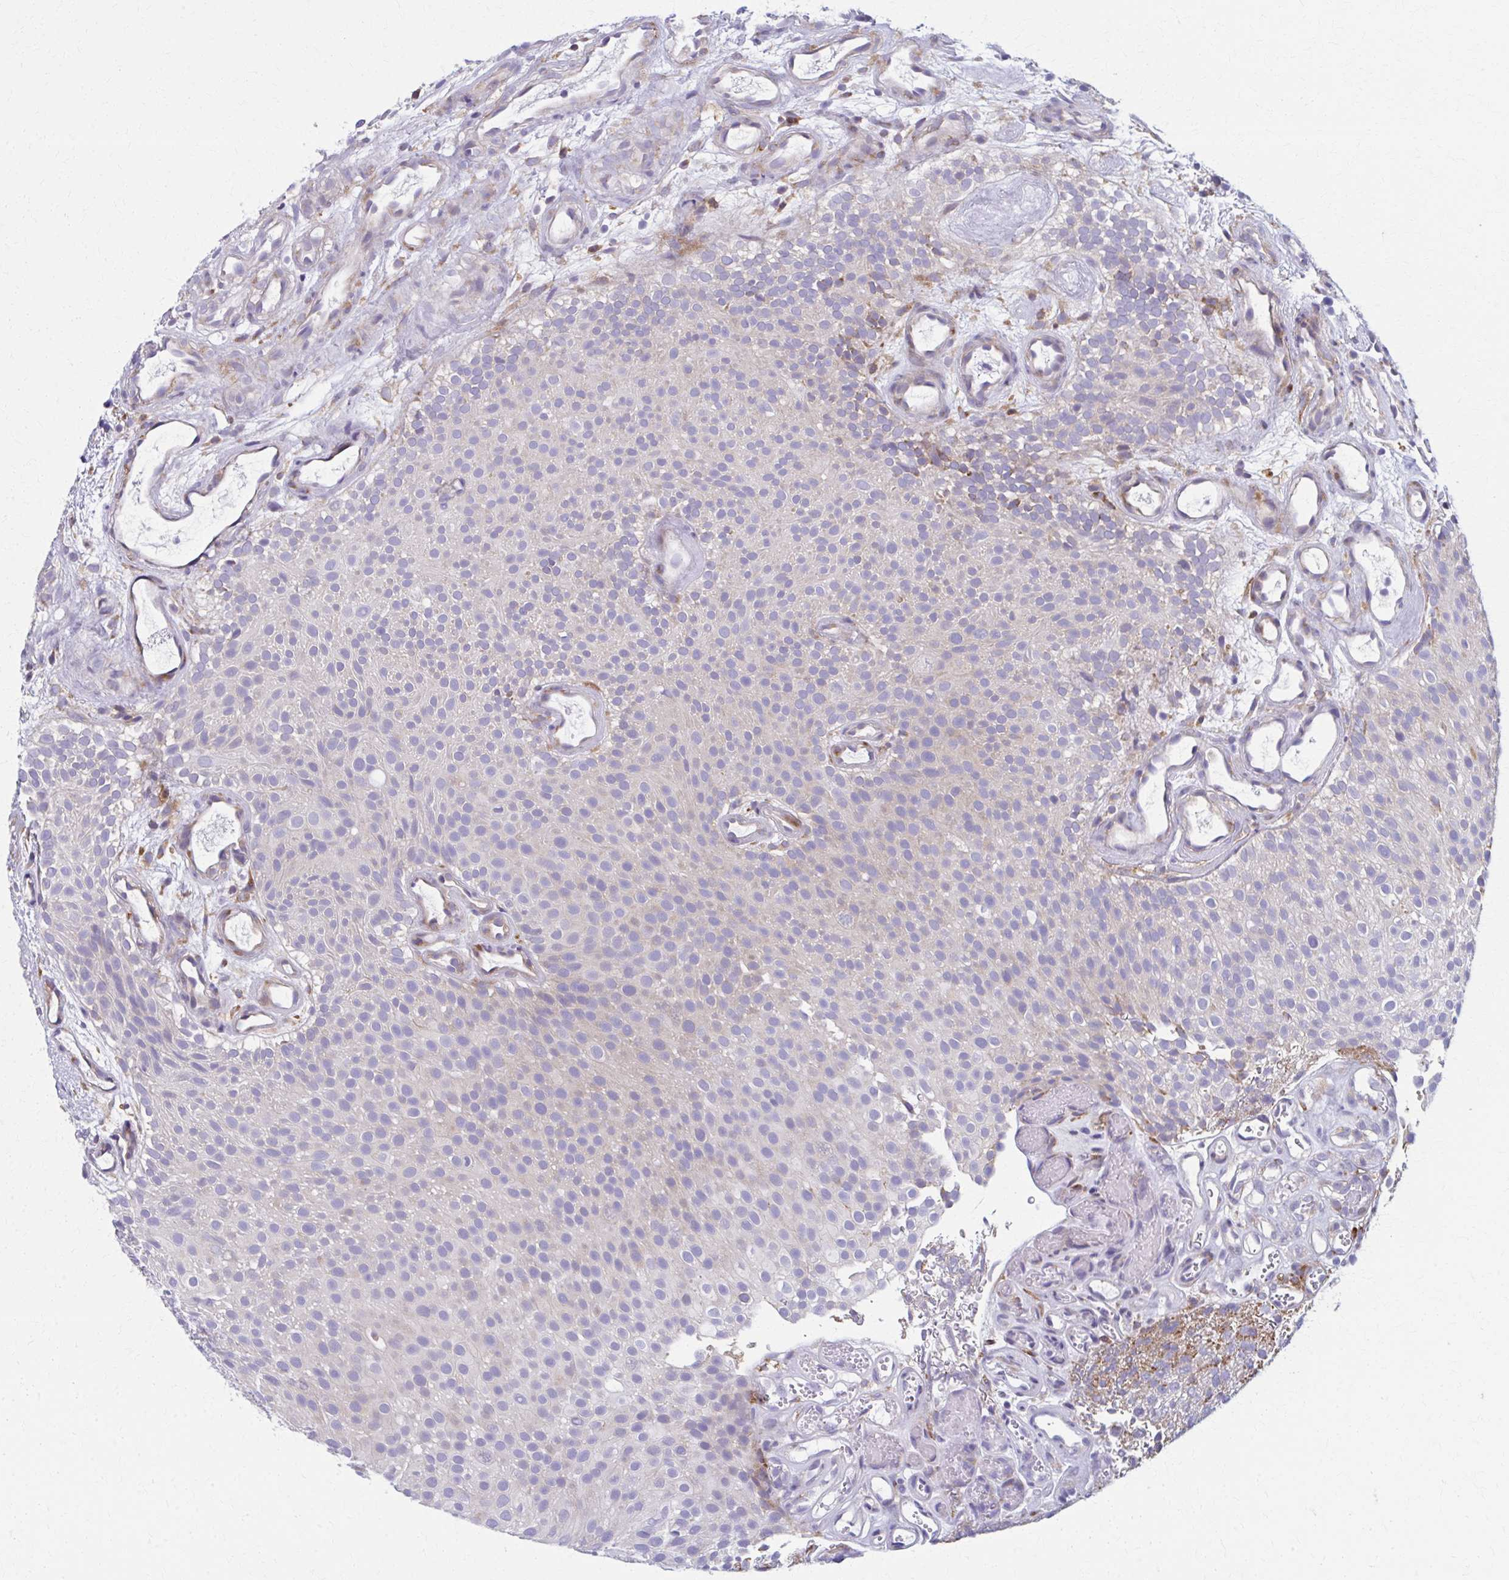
{"staining": {"intensity": "moderate", "quantity": "<25%", "location": "cytoplasmic/membranous"}, "tissue": "urothelial cancer", "cell_type": "Tumor cells", "image_type": "cancer", "snomed": [{"axis": "morphology", "description": "Urothelial carcinoma, Low grade"}, {"axis": "topography", "description": "Urinary bladder"}], "caption": "Urothelial cancer stained with a protein marker displays moderate staining in tumor cells.", "gene": "SPATS2L", "patient": {"sex": "male", "age": 78}}